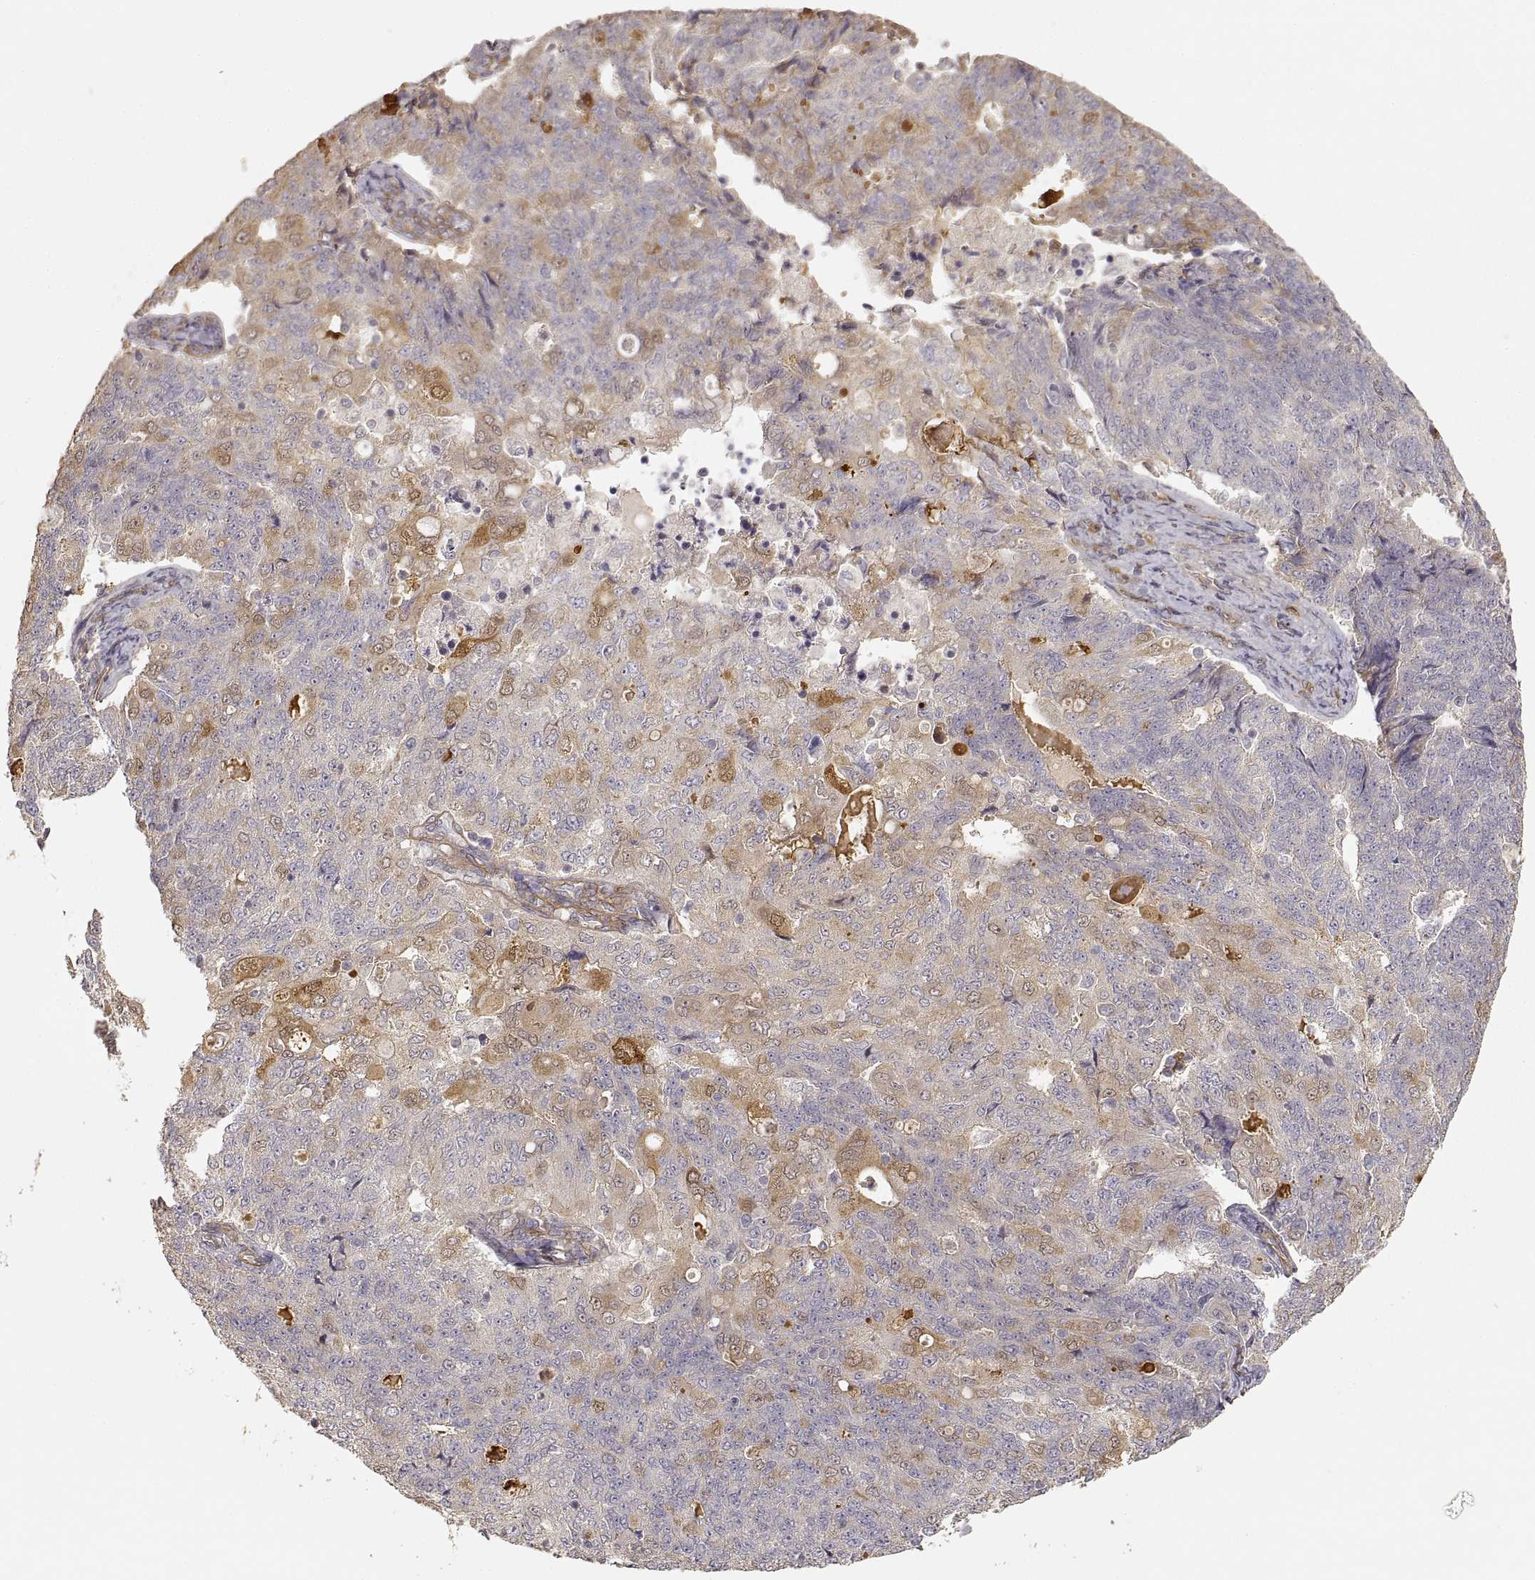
{"staining": {"intensity": "moderate", "quantity": "<25%", "location": "cytoplasmic/membranous"}, "tissue": "endometrial cancer", "cell_type": "Tumor cells", "image_type": "cancer", "snomed": [{"axis": "morphology", "description": "Adenocarcinoma, NOS"}, {"axis": "topography", "description": "Endometrium"}], "caption": "IHC micrograph of human adenocarcinoma (endometrial) stained for a protein (brown), which shows low levels of moderate cytoplasmic/membranous positivity in approximately <25% of tumor cells.", "gene": "LAMA4", "patient": {"sex": "female", "age": 43}}